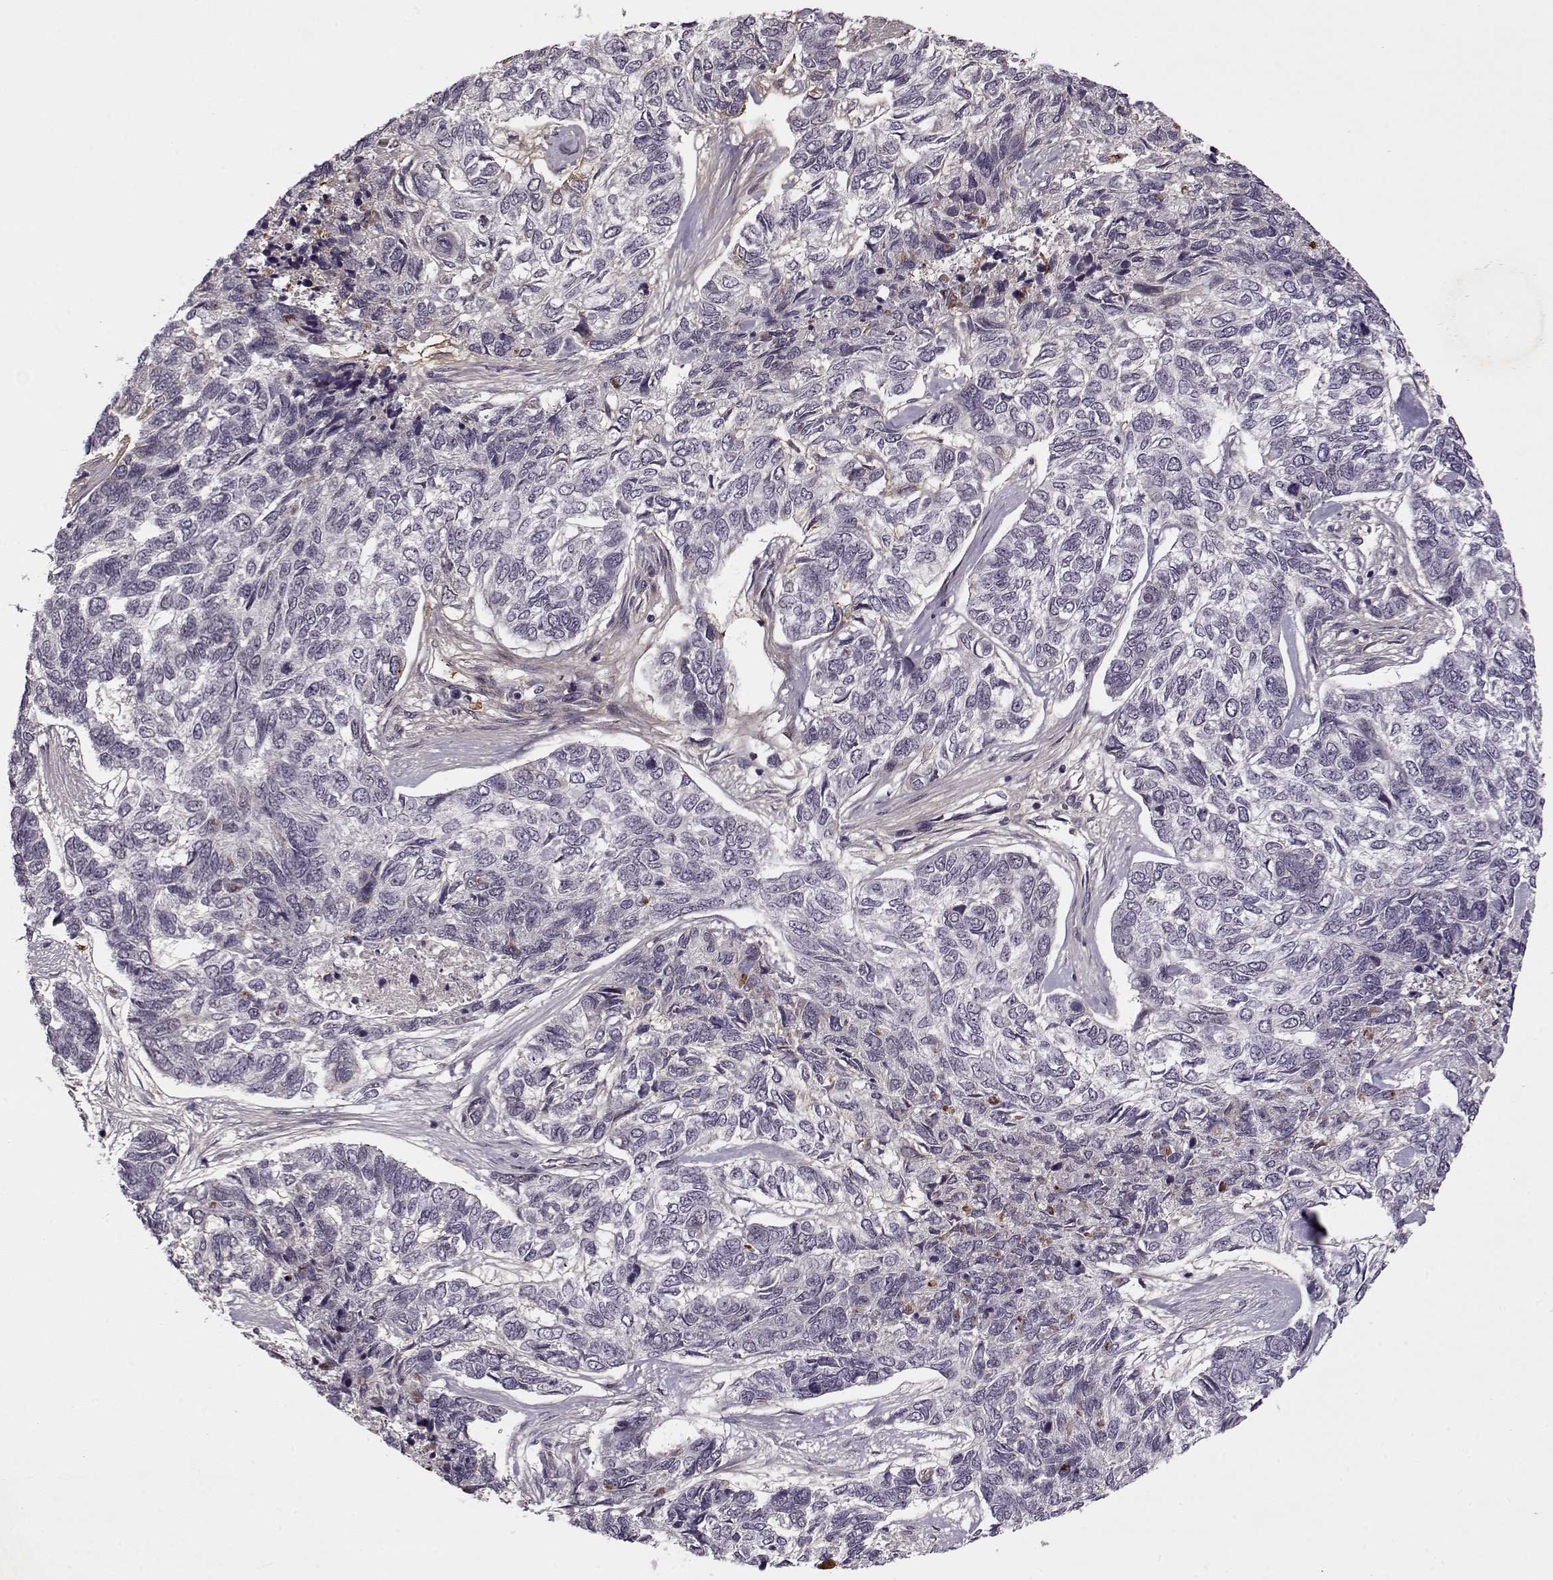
{"staining": {"intensity": "negative", "quantity": "none", "location": "none"}, "tissue": "skin cancer", "cell_type": "Tumor cells", "image_type": "cancer", "snomed": [{"axis": "morphology", "description": "Basal cell carcinoma"}, {"axis": "topography", "description": "Skin"}], "caption": "An immunohistochemistry (IHC) photomicrograph of skin basal cell carcinoma is shown. There is no staining in tumor cells of skin basal cell carcinoma. Brightfield microscopy of immunohistochemistry (IHC) stained with DAB (3,3'-diaminobenzidine) (brown) and hematoxylin (blue), captured at high magnification.", "gene": "DENND4B", "patient": {"sex": "female", "age": 65}}